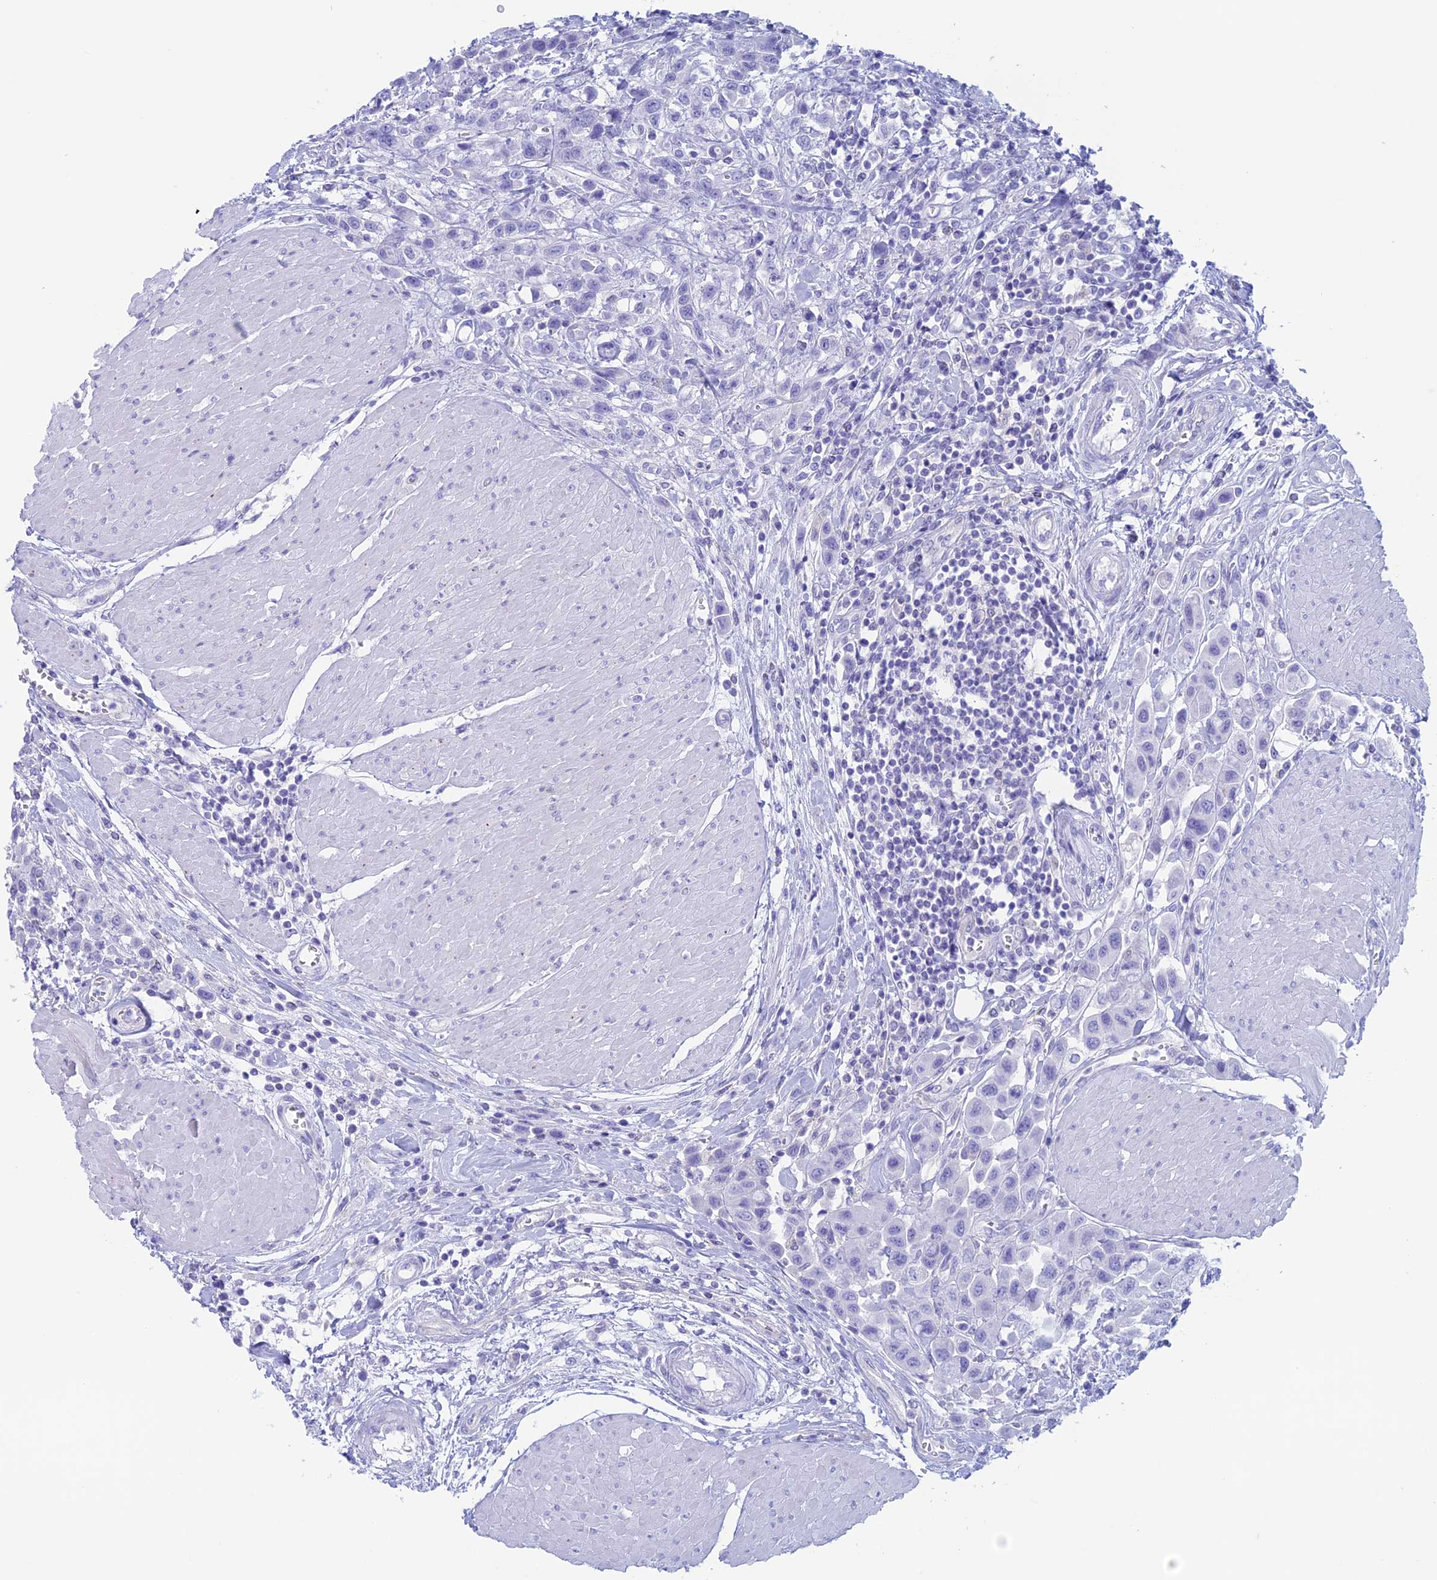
{"staining": {"intensity": "negative", "quantity": "none", "location": "none"}, "tissue": "urothelial cancer", "cell_type": "Tumor cells", "image_type": "cancer", "snomed": [{"axis": "morphology", "description": "Urothelial carcinoma, High grade"}, {"axis": "topography", "description": "Urinary bladder"}], "caption": "IHC of high-grade urothelial carcinoma reveals no staining in tumor cells.", "gene": "RP1", "patient": {"sex": "male", "age": 50}}